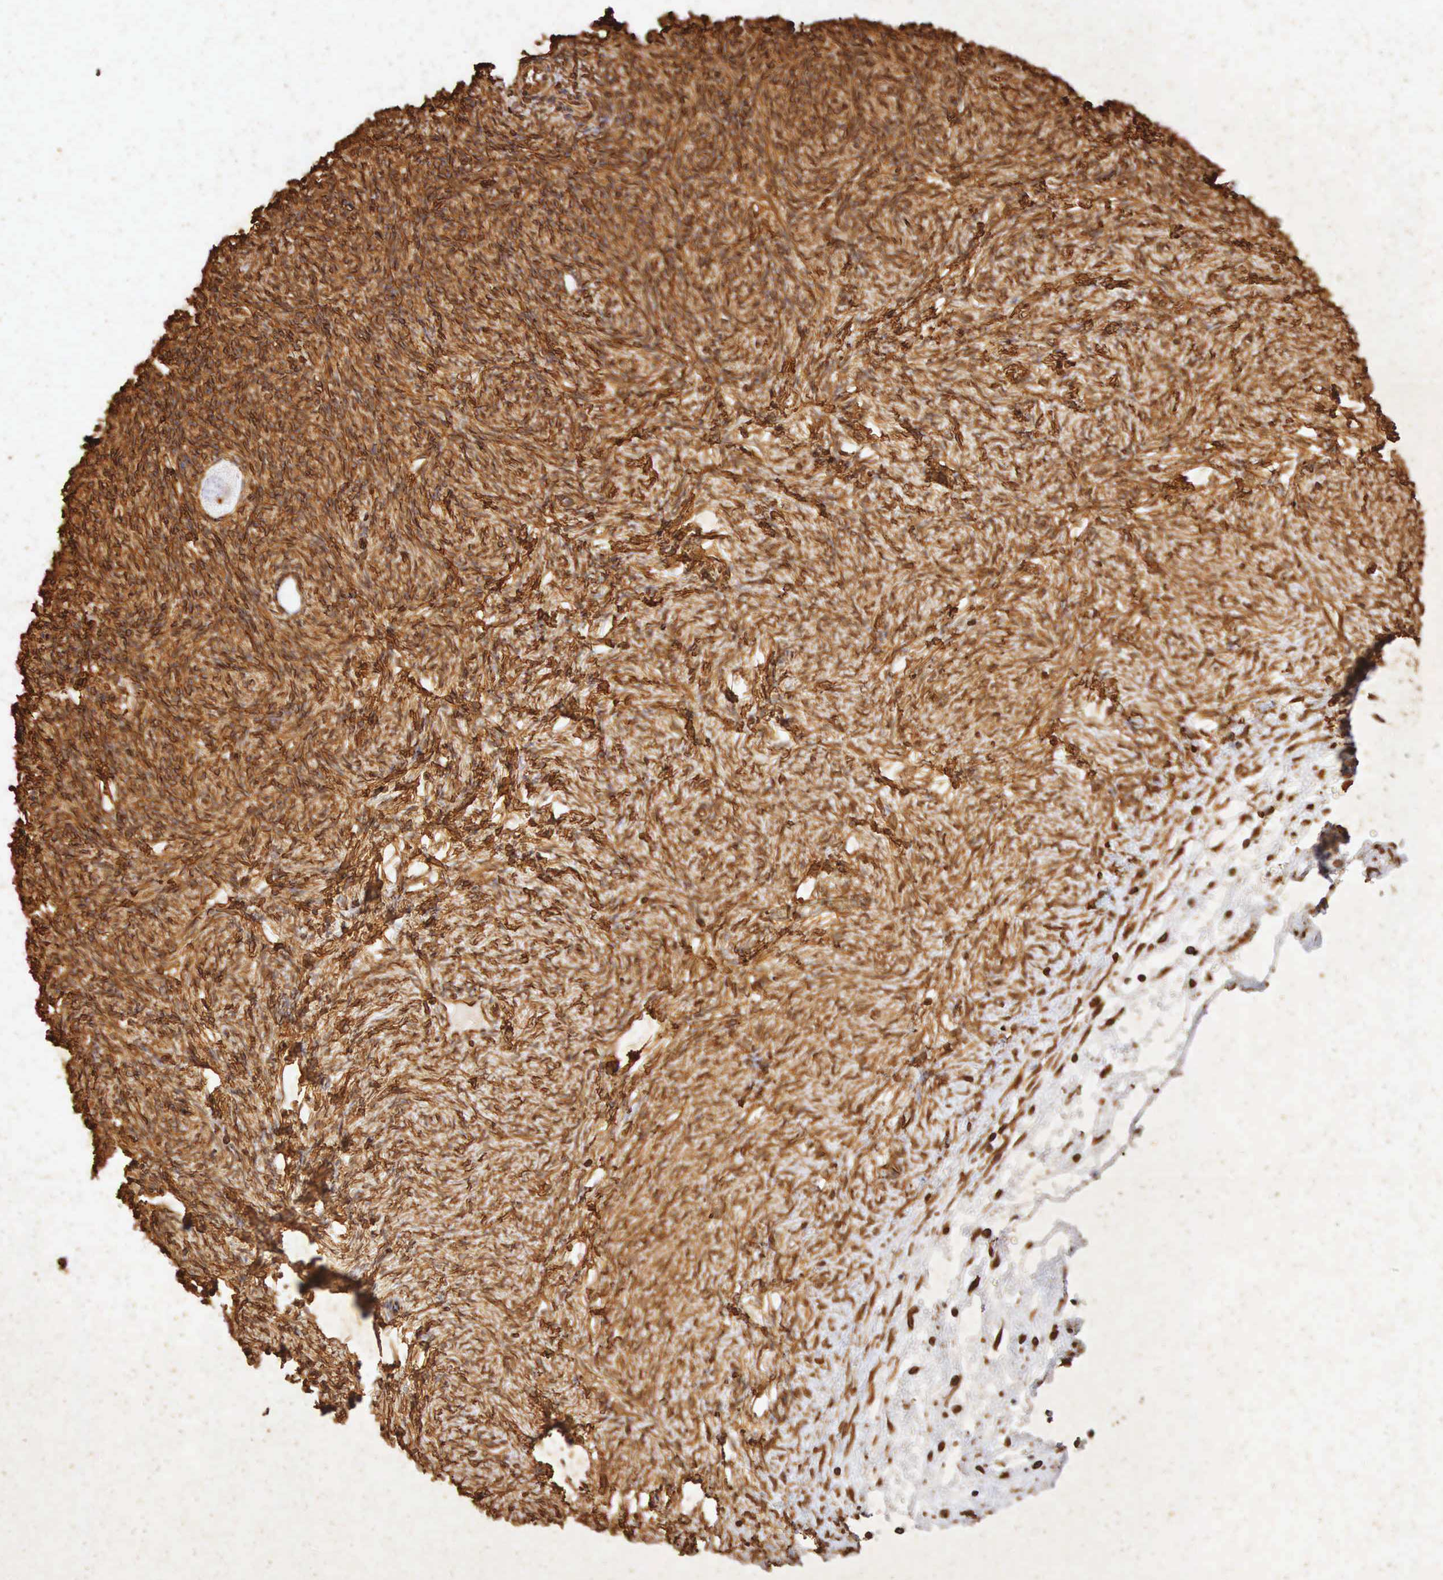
{"staining": {"intensity": "strong", "quantity": ">75%", "location": "nuclear"}, "tissue": "ovary", "cell_type": "Ovarian stroma cells", "image_type": "normal", "snomed": [{"axis": "morphology", "description": "Normal tissue, NOS"}, {"axis": "topography", "description": "Ovary"}], "caption": "Immunohistochemistry (IHC) histopathology image of unremarkable ovary: ovary stained using immunohistochemistry (IHC) demonstrates high levels of strong protein expression localized specifically in the nuclear of ovarian stroma cells, appearing as a nuclear brown color.", "gene": "VIM", "patient": {"sex": "female", "age": 32}}